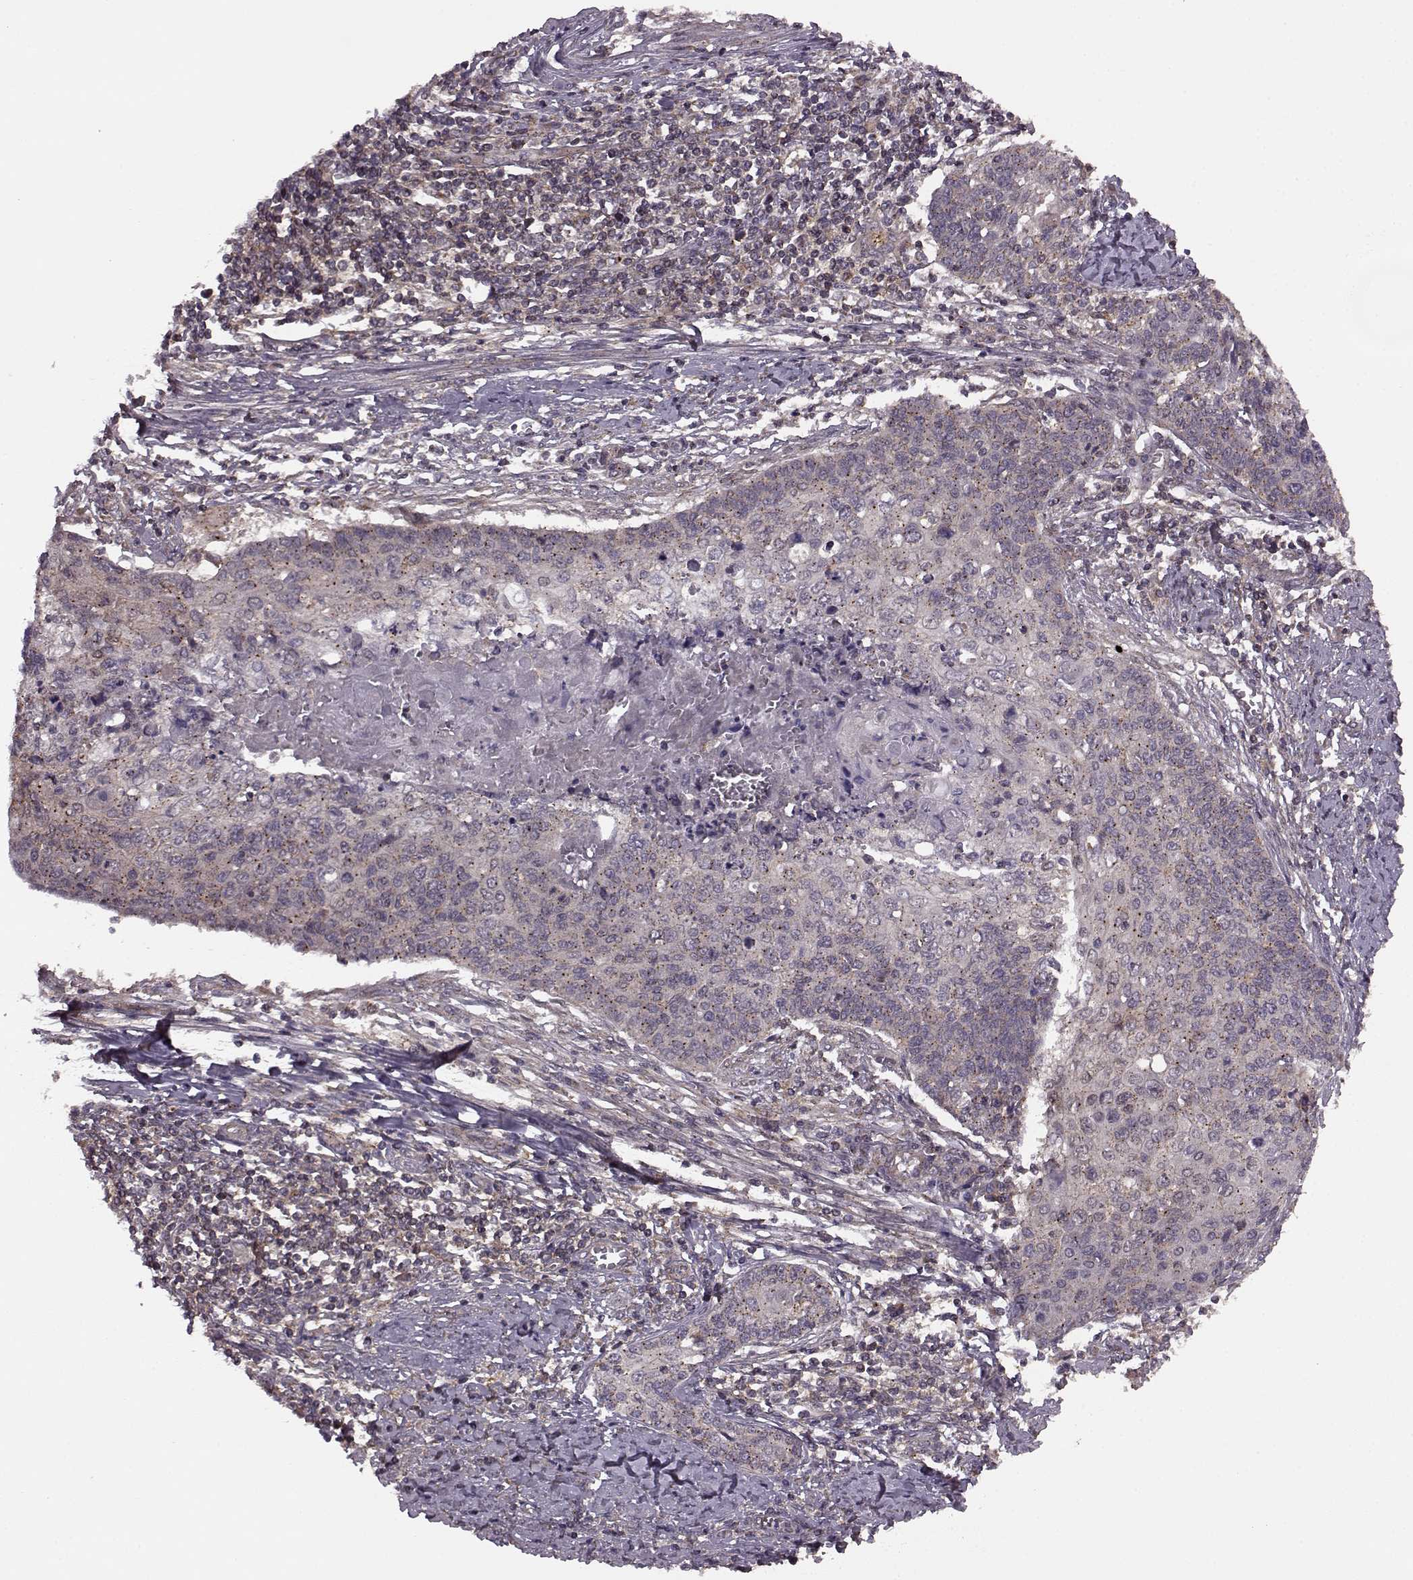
{"staining": {"intensity": "weak", "quantity": ">75%", "location": "cytoplasmic/membranous"}, "tissue": "cervical cancer", "cell_type": "Tumor cells", "image_type": "cancer", "snomed": [{"axis": "morphology", "description": "Squamous cell carcinoma, NOS"}, {"axis": "topography", "description": "Cervix"}], "caption": "Weak cytoplasmic/membranous staining is present in about >75% of tumor cells in cervical cancer (squamous cell carcinoma). The staining is performed using DAB (3,3'-diaminobenzidine) brown chromogen to label protein expression. The nuclei are counter-stained blue using hematoxylin.", "gene": "FNIP2", "patient": {"sex": "female", "age": 39}}